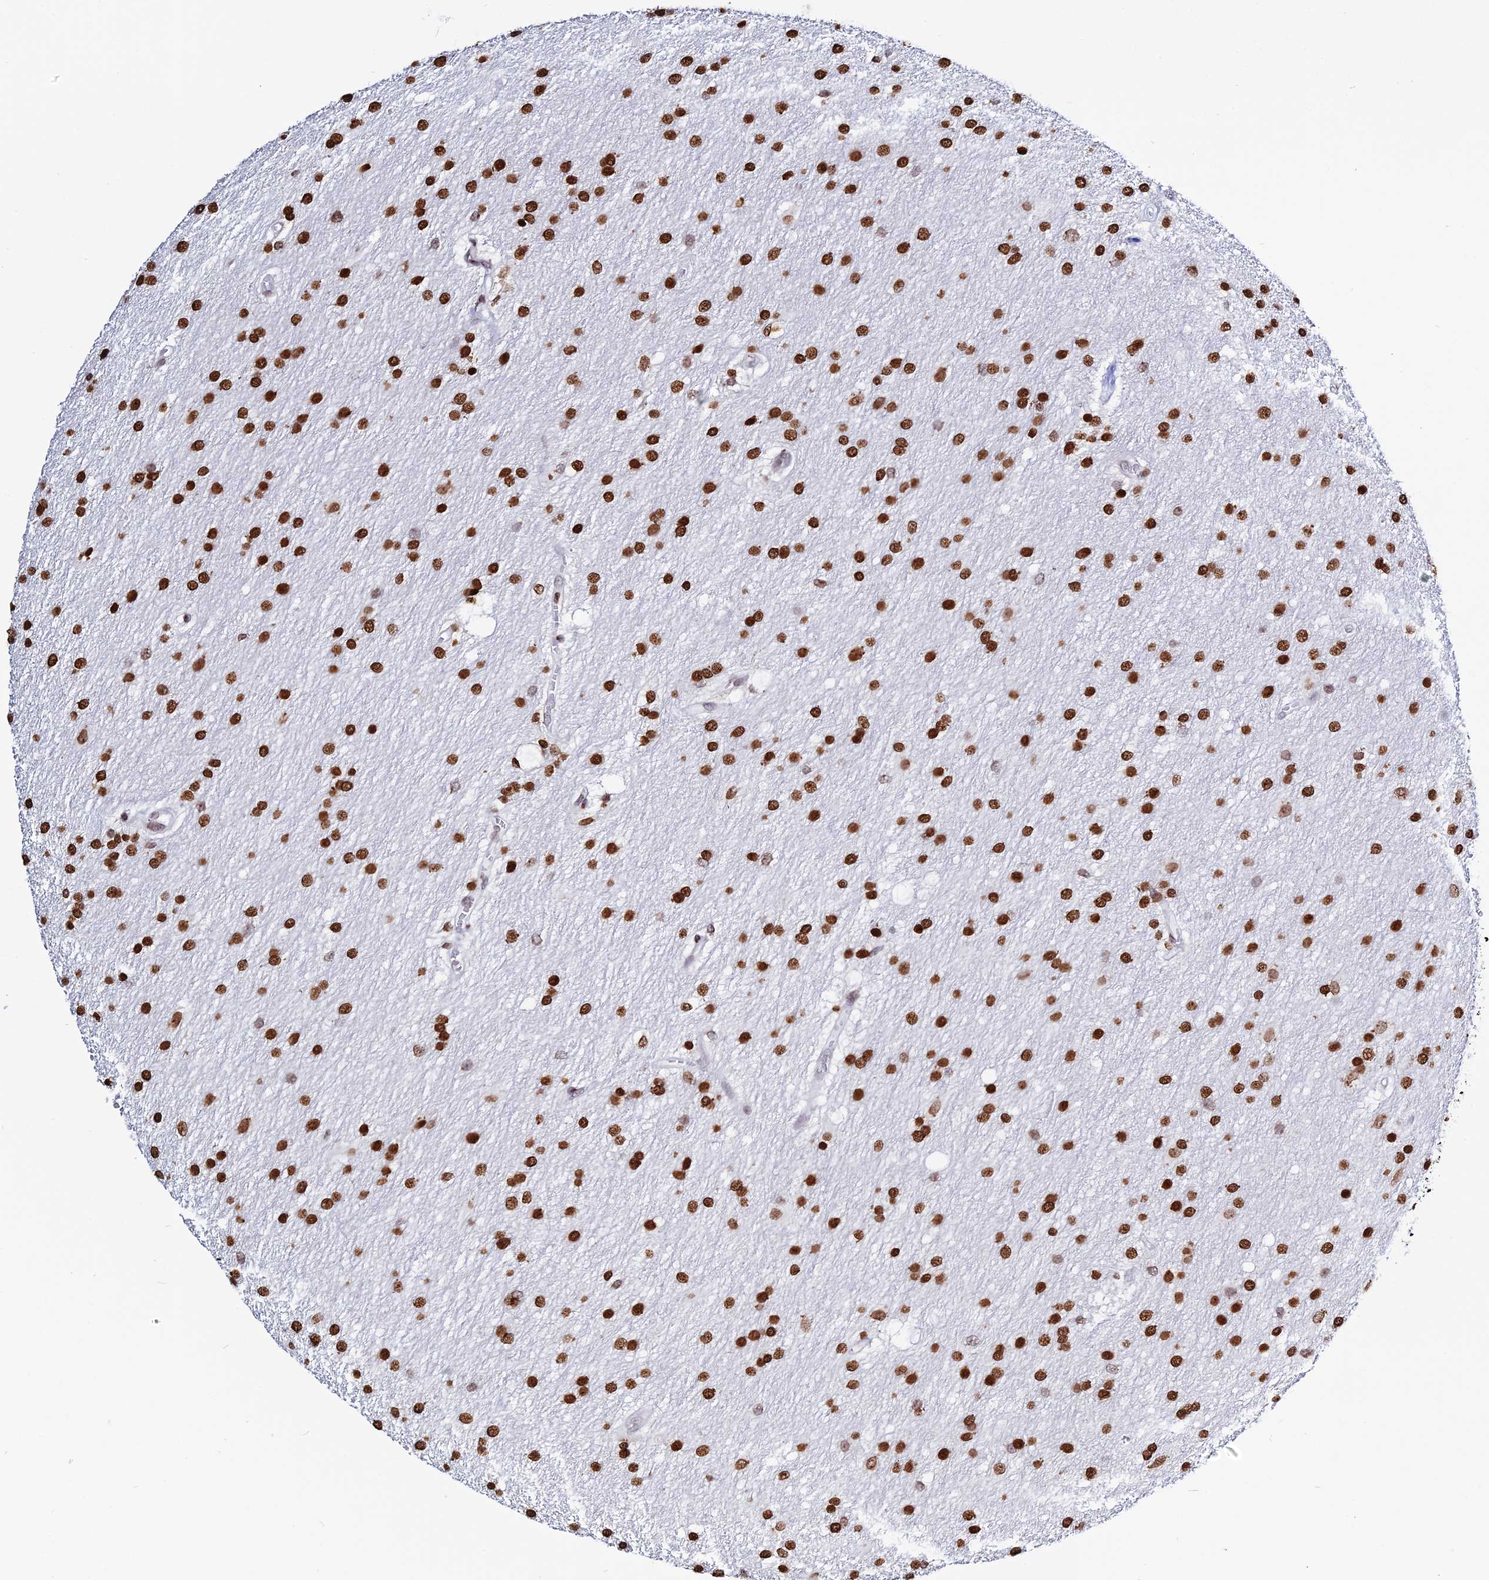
{"staining": {"intensity": "strong", "quantity": ">75%", "location": "nuclear"}, "tissue": "glioma", "cell_type": "Tumor cells", "image_type": "cancer", "snomed": [{"axis": "morphology", "description": "Glioma, malignant, Low grade"}, {"axis": "topography", "description": "Brain"}], "caption": "Glioma tissue exhibits strong nuclear positivity in approximately >75% of tumor cells, visualized by immunohistochemistry.", "gene": "MACROH2A2", "patient": {"sex": "male", "age": 66}}